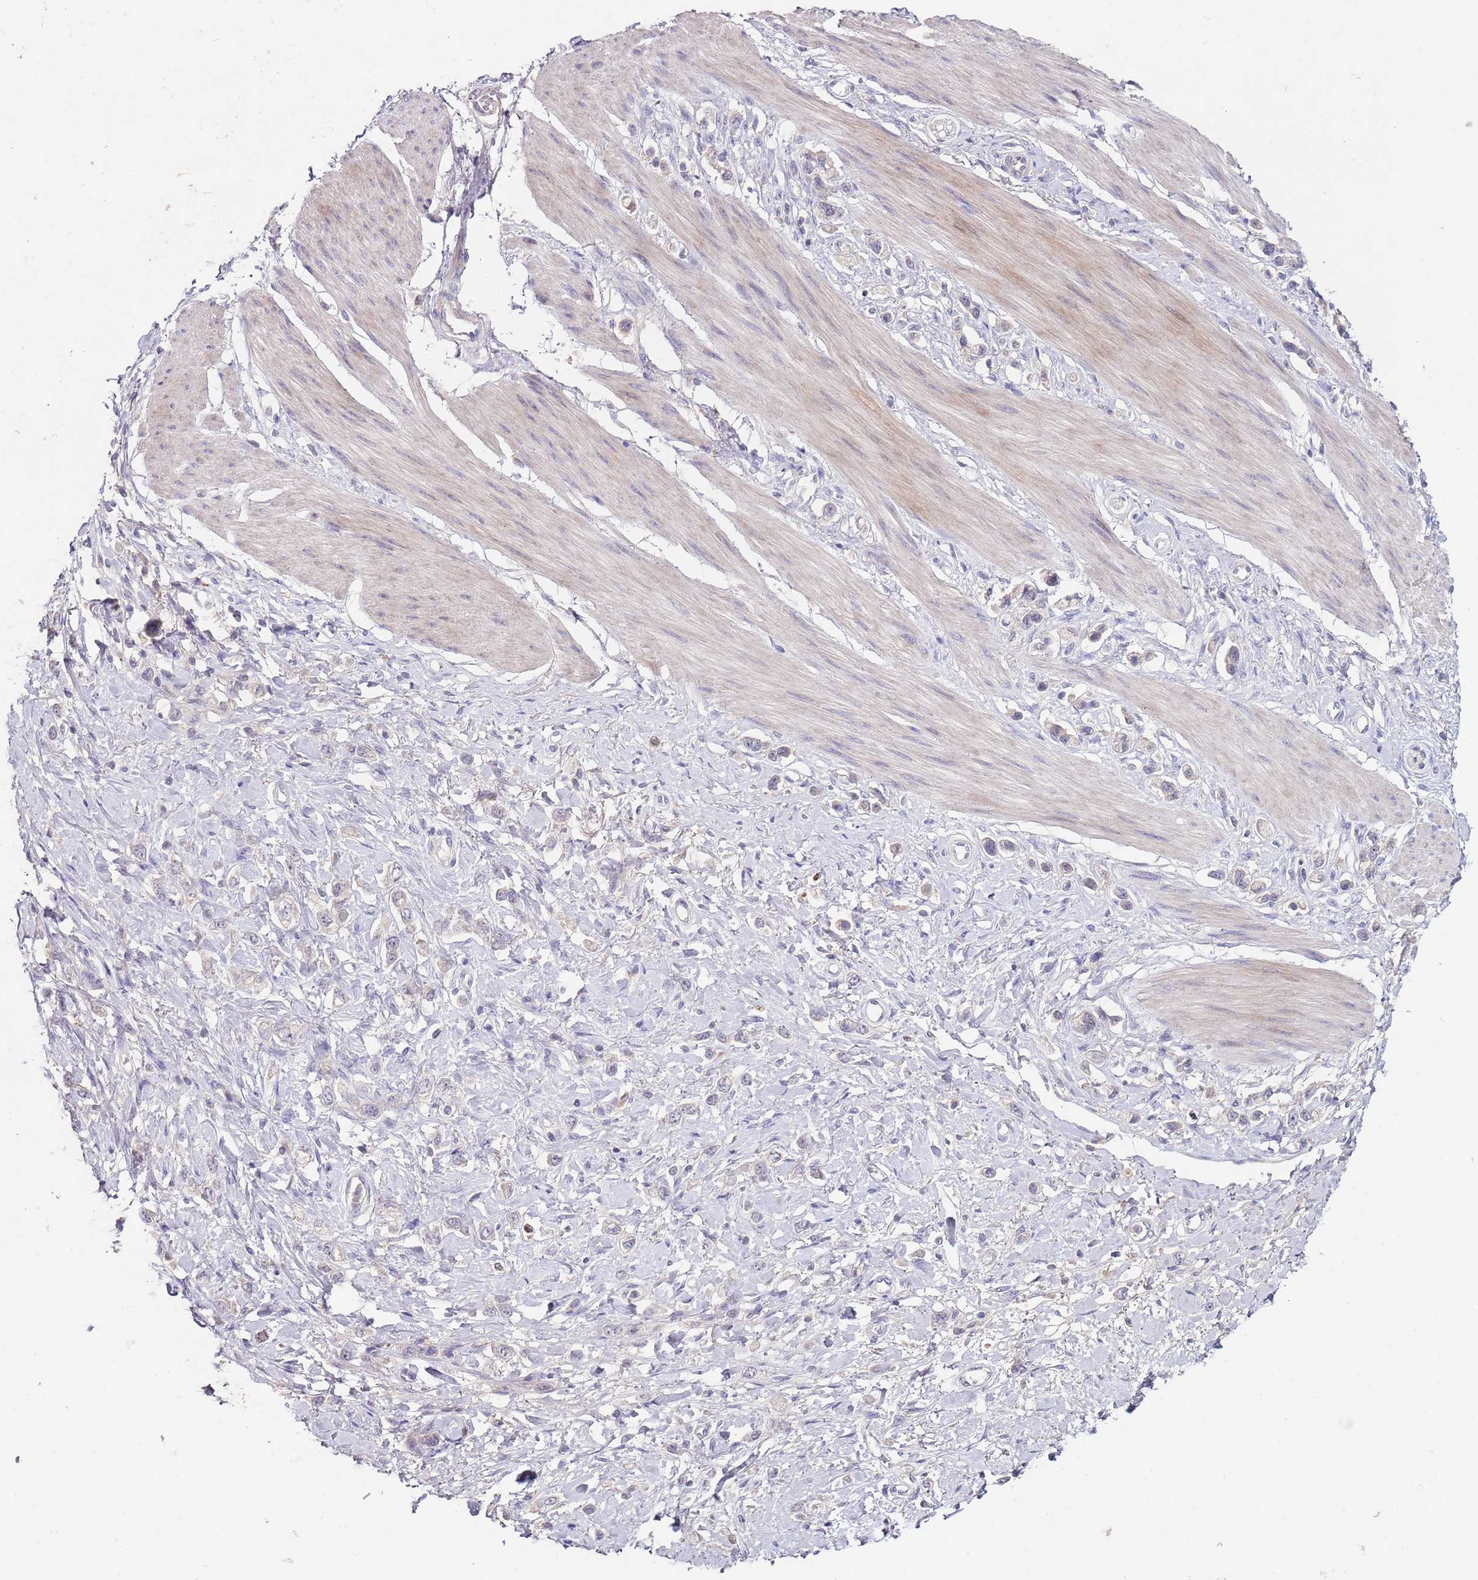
{"staining": {"intensity": "negative", "quantity": "none", "location": "none"}, "tissue": "stomach cancer", "cell_type": "Tumor cells", "image_type": "cancer", "snomed": [{"axis": "morphology", "description": "Adenocarcinoma, NOS"}, {"axis": "topography", "description": "Stomach"}], "caption": "High power microscopy micrograph of an immunohistochemistry micrograph of stomach cancer, revealing no significant expression in tumor cells.", "gene": "NRDE2", "patient": {"sex": "female", "age": 65}}